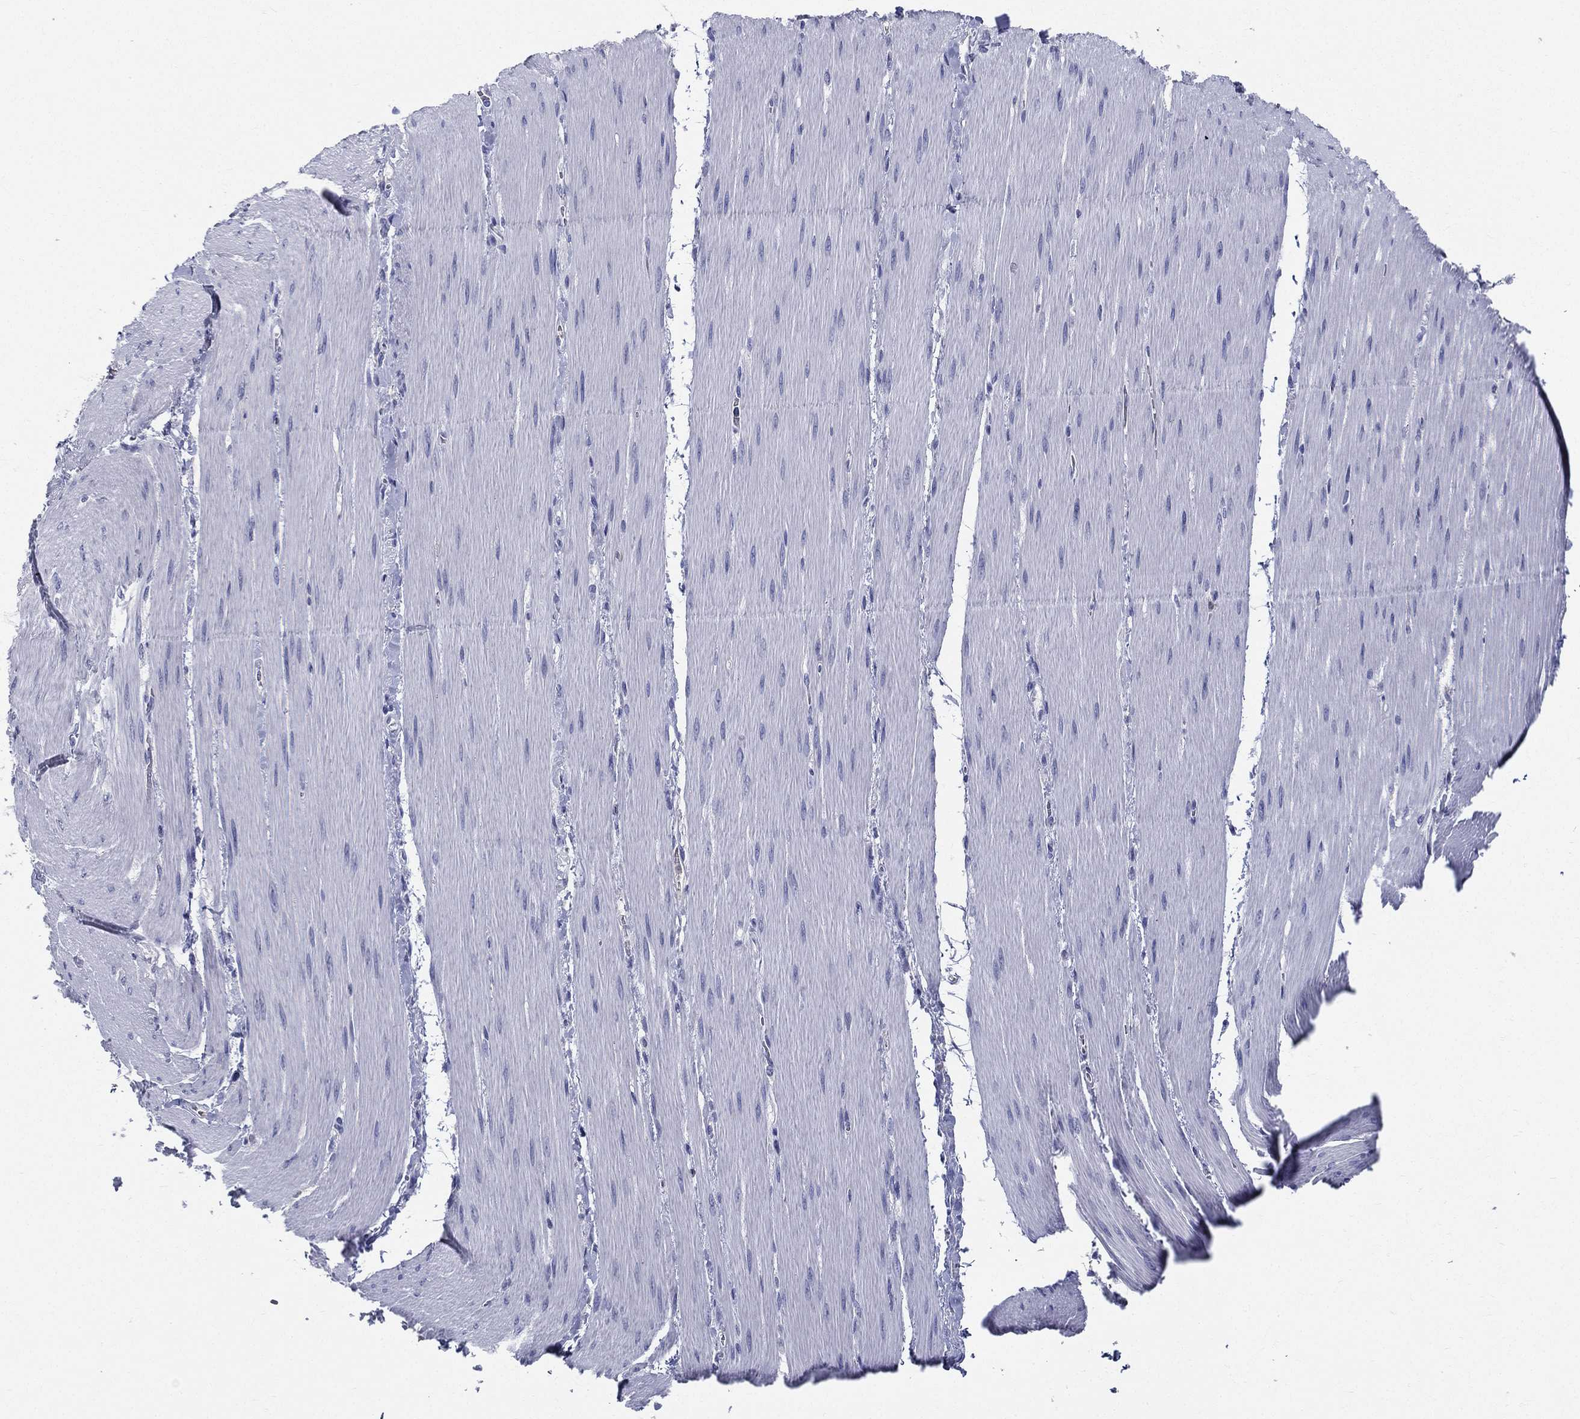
{"staining": {"intensity": "negative", "quantity": "none", "location": "none"}, "tissue": "soft tissue", "cell_type": "Fibroblasts", "image_type": "normal", "snomed": [{"axis": "morphology", "description": "Normal tissue, NOS"}, {"axis": "topography", "description": "Smooth muscle"}, {"axis": "topography", "description": "Duodenum"}, {"axis": "topography", "description": "Peripheral nerve tissue"}], "caption": "A high-resolution photomicrograph shows immunohistochemistry staining of unremarkable soft tissue, which demonstrates no significant staining in fibroblasts.", "gene": "DEFB121", "patient": {"sex": "female", "age": 61}}